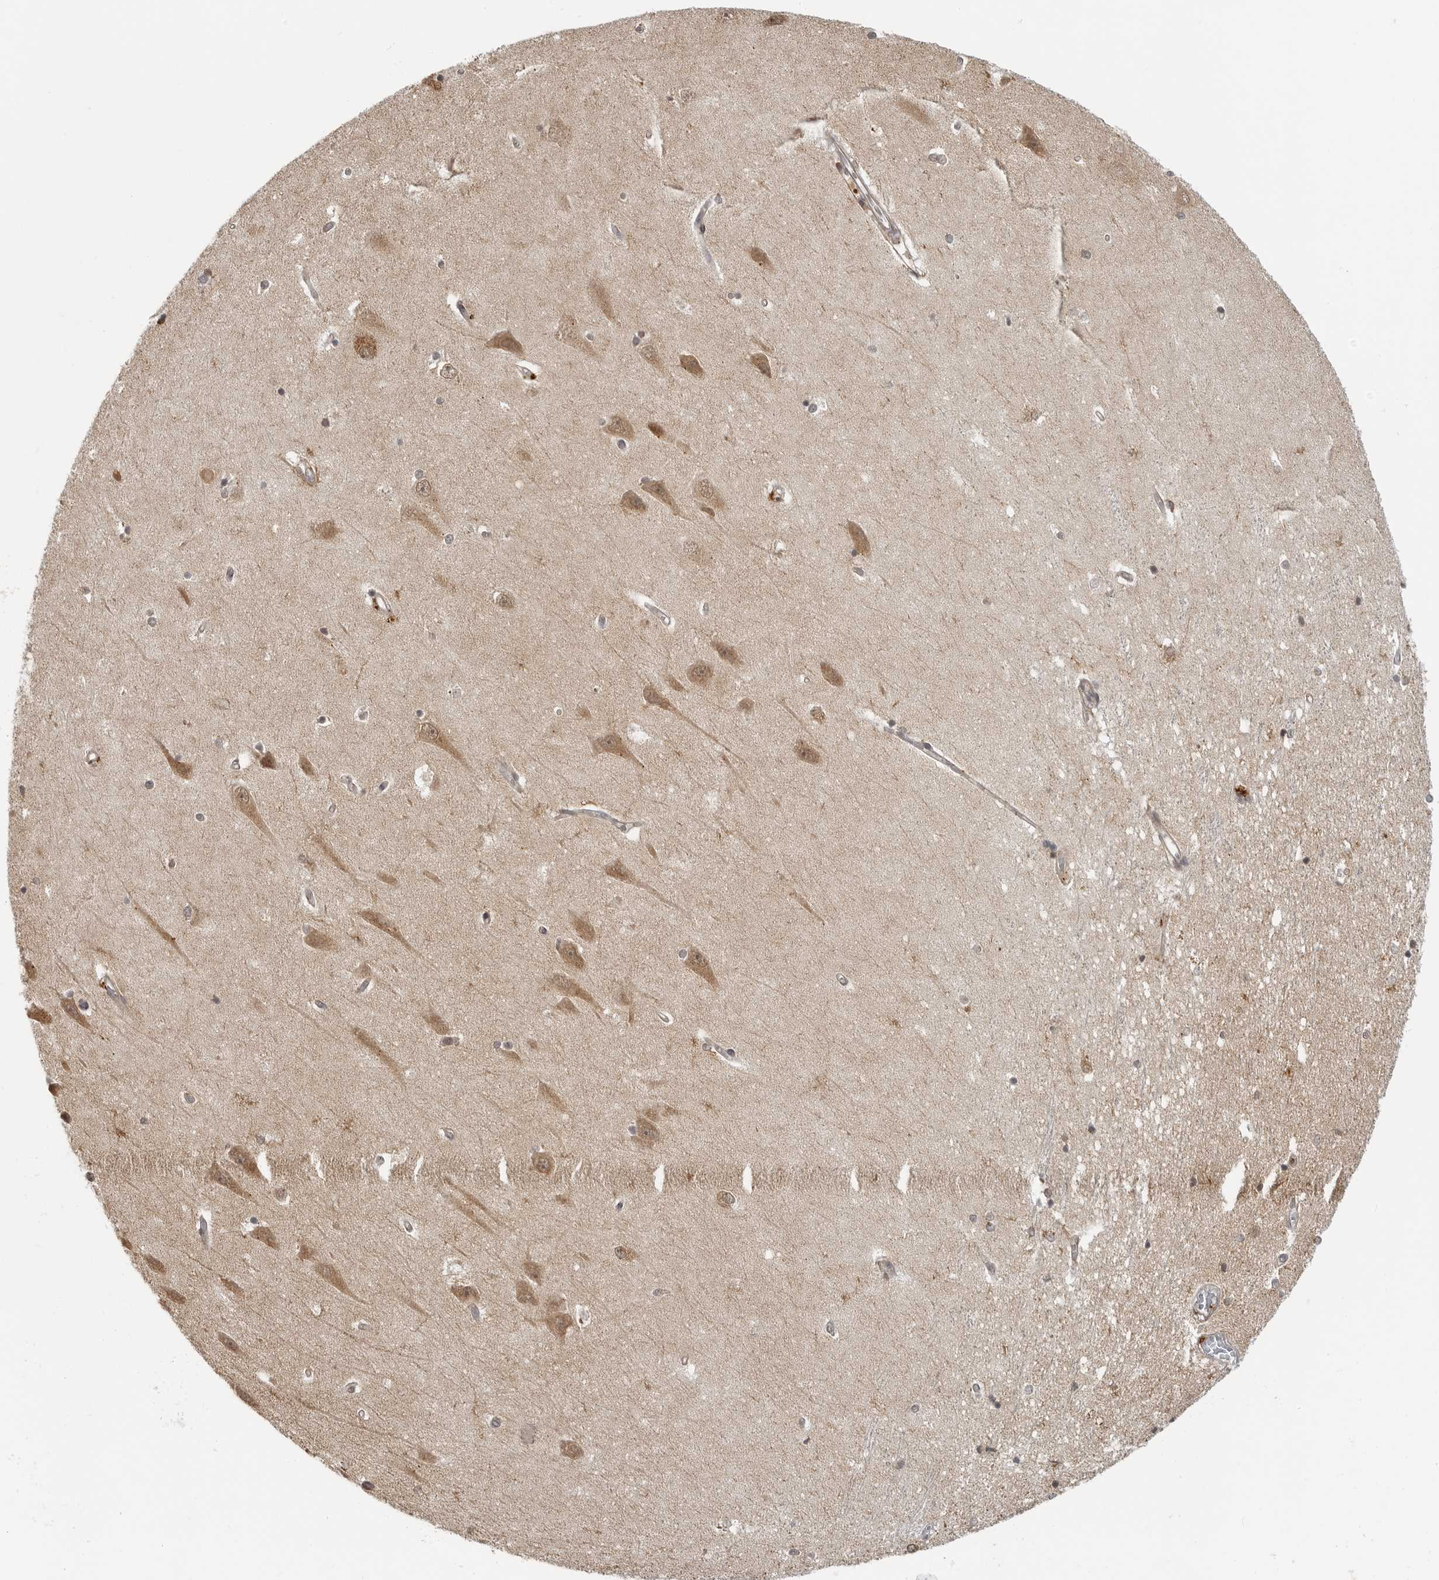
{"staining": {"intensity": "negative", "quantity": "none", "location": "none"}, "tissue": "hippocampus", "cell_type": "Glial cells", "image_type": "normal", "snomed": [{"axis": "morphology", "description": "Normal tissue, NOS"}, {"axis": "topography", "description": "Hippocampus"}], "caption": "This is an IHC micrograph of benign human hippocampus. There is no positivity in glial cells.", "gene": "COPA", "patient": {"sex": "male", "age": 45}}